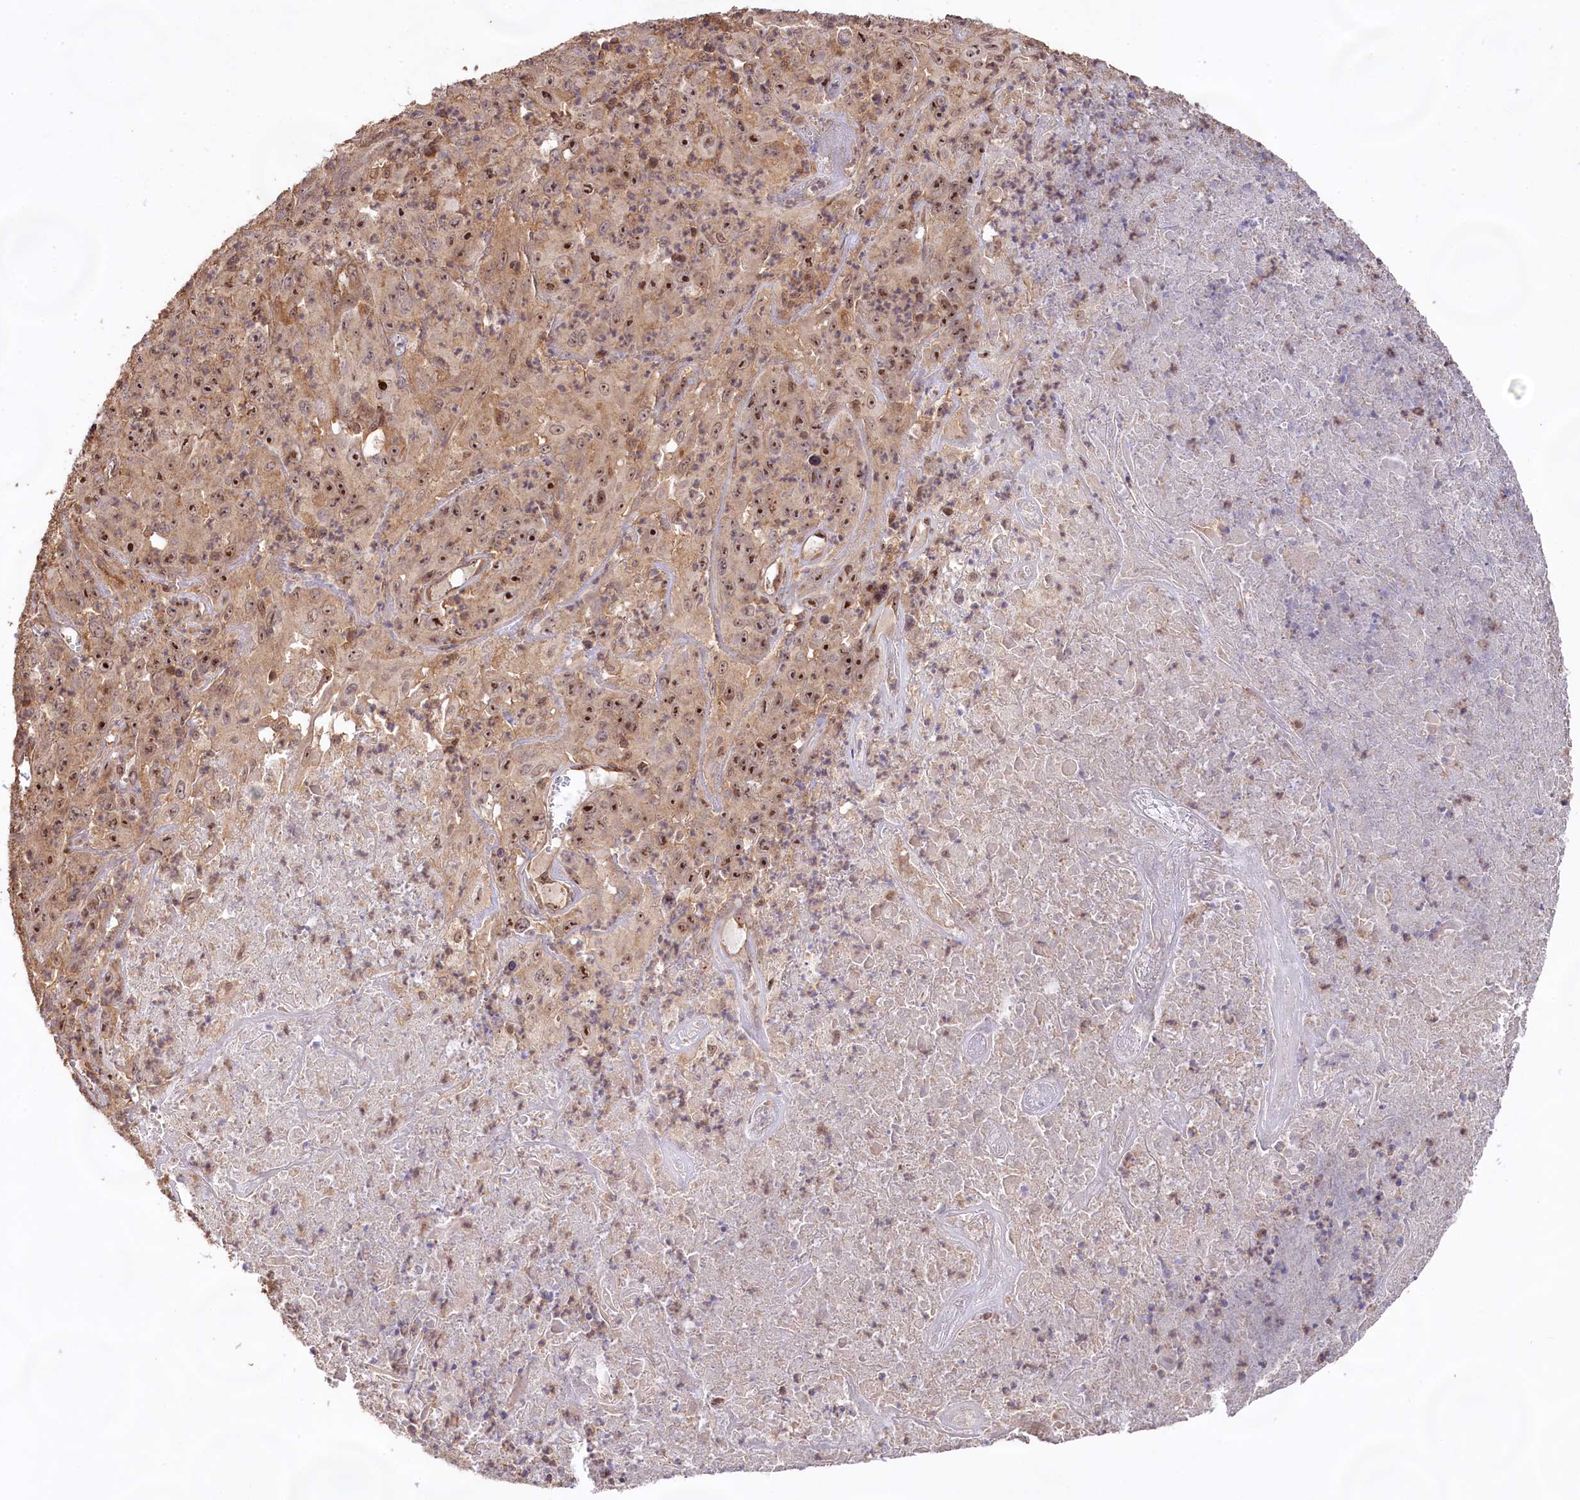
{"staining": {"intensity": "moderate", "quantity": ">75%", "location": "nuclear"}, "tissue": "melanoma", "cell_type": "Tumor cells", "image_type": "cancer", "snomed": [{"axis": "morphology", "description": "Malignant melanoma, Metastatic site"}, {"axis": "topography", "description": "Brain"}], "caption": "Human melanoma stained for a protein (brown) demonstrates moderate nuclear positive expression in about >75% of tumor cells.", "gene": "RRP8", "patient": {"sex": "female", "age": 53}}